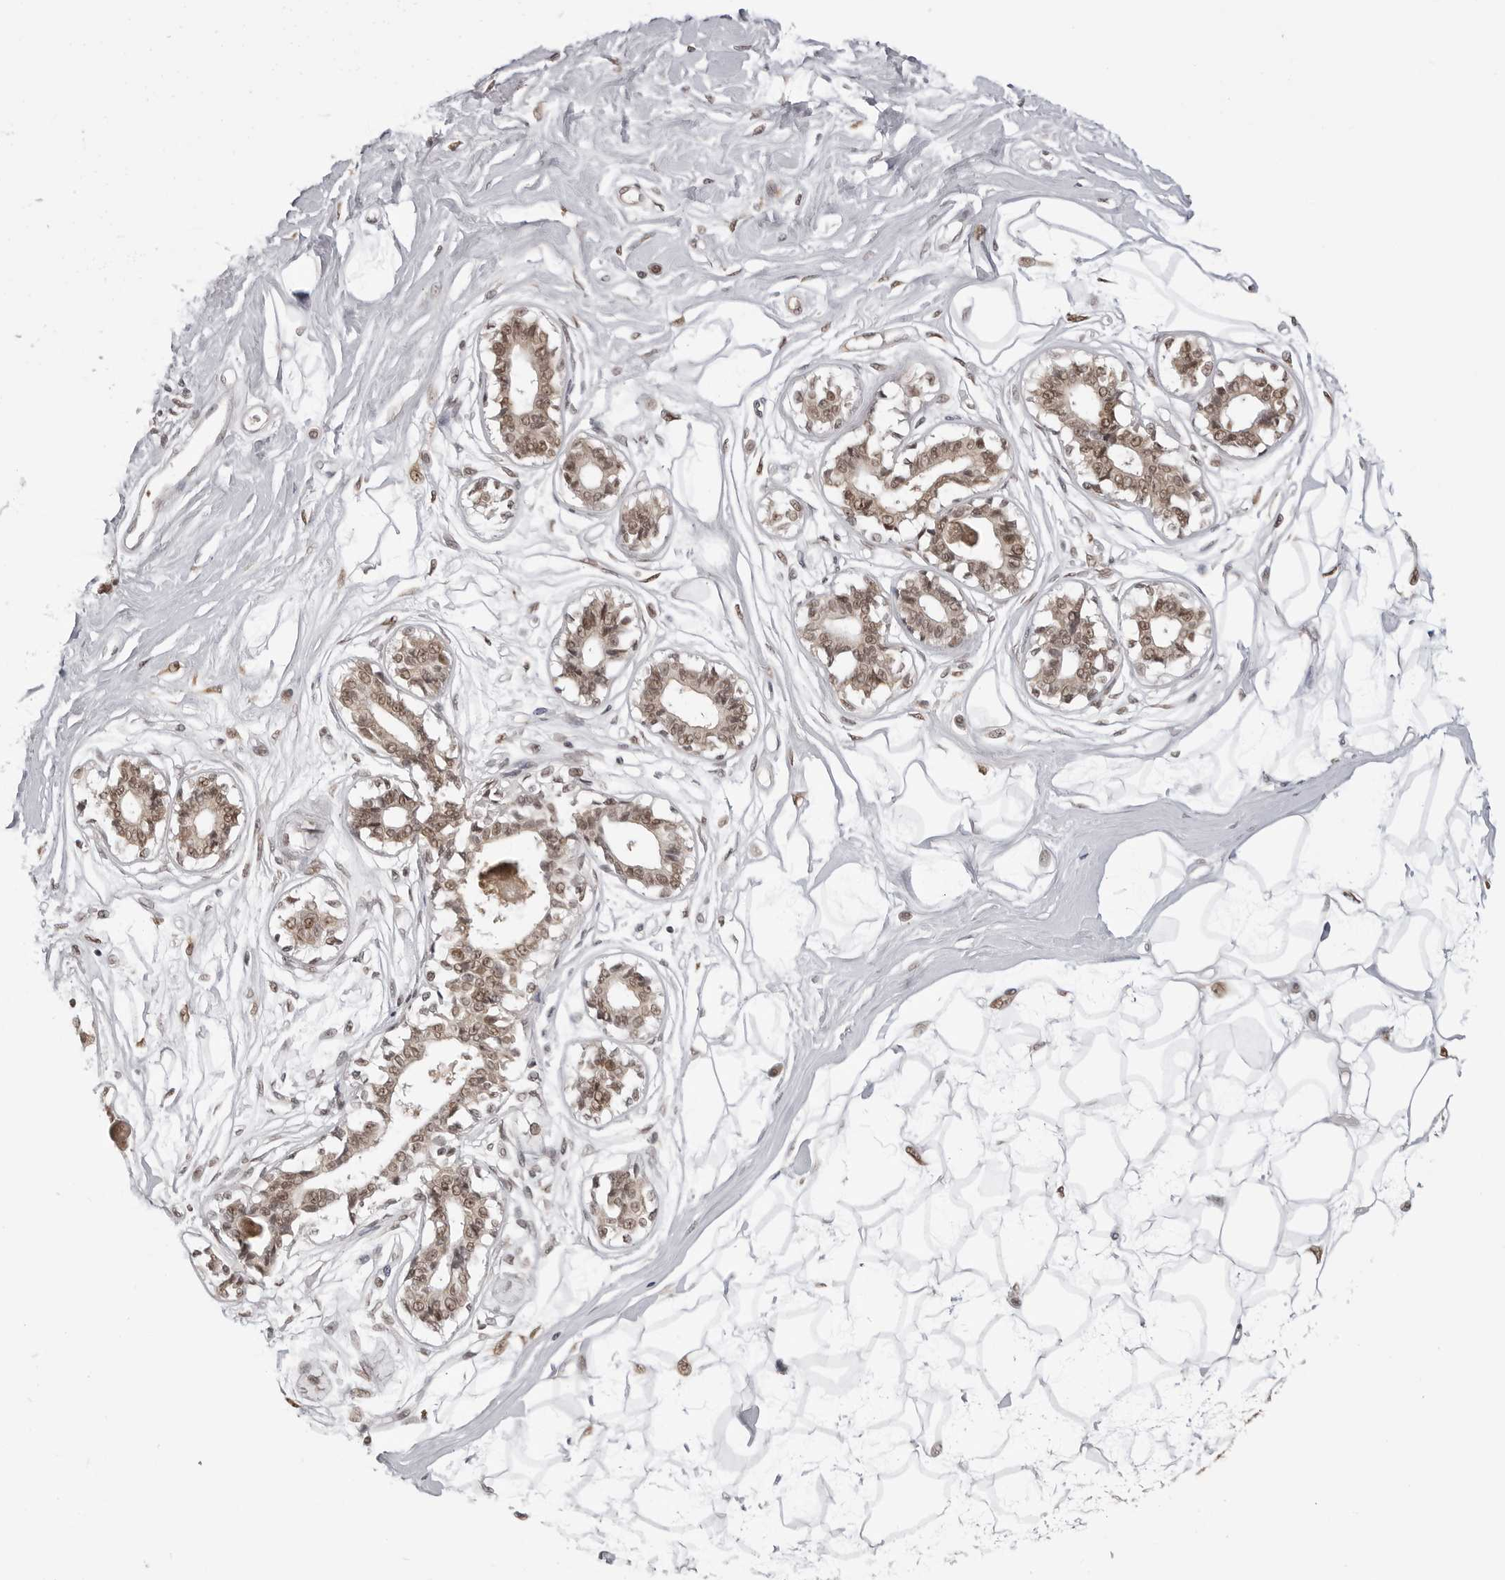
{"staining": {"intensity": "weak", "quantity": "25%-75%", "location": "nuclear"}, "tissue": "breast", "cell_type": "Adipocytes", "image_type": "normal", "snomed": [{"axis": "morphology", "description": "Normal tissue, NOS"}, {"axis": "topography", "description": "Breast"}], "caption": "About 25%-75% of adipocytes in benign breast display weak nuclear protein staining as visualized by brown immunohistochemical staining.", "gene": "PHF3", "patient": {"sex": "female", "age": 45}}